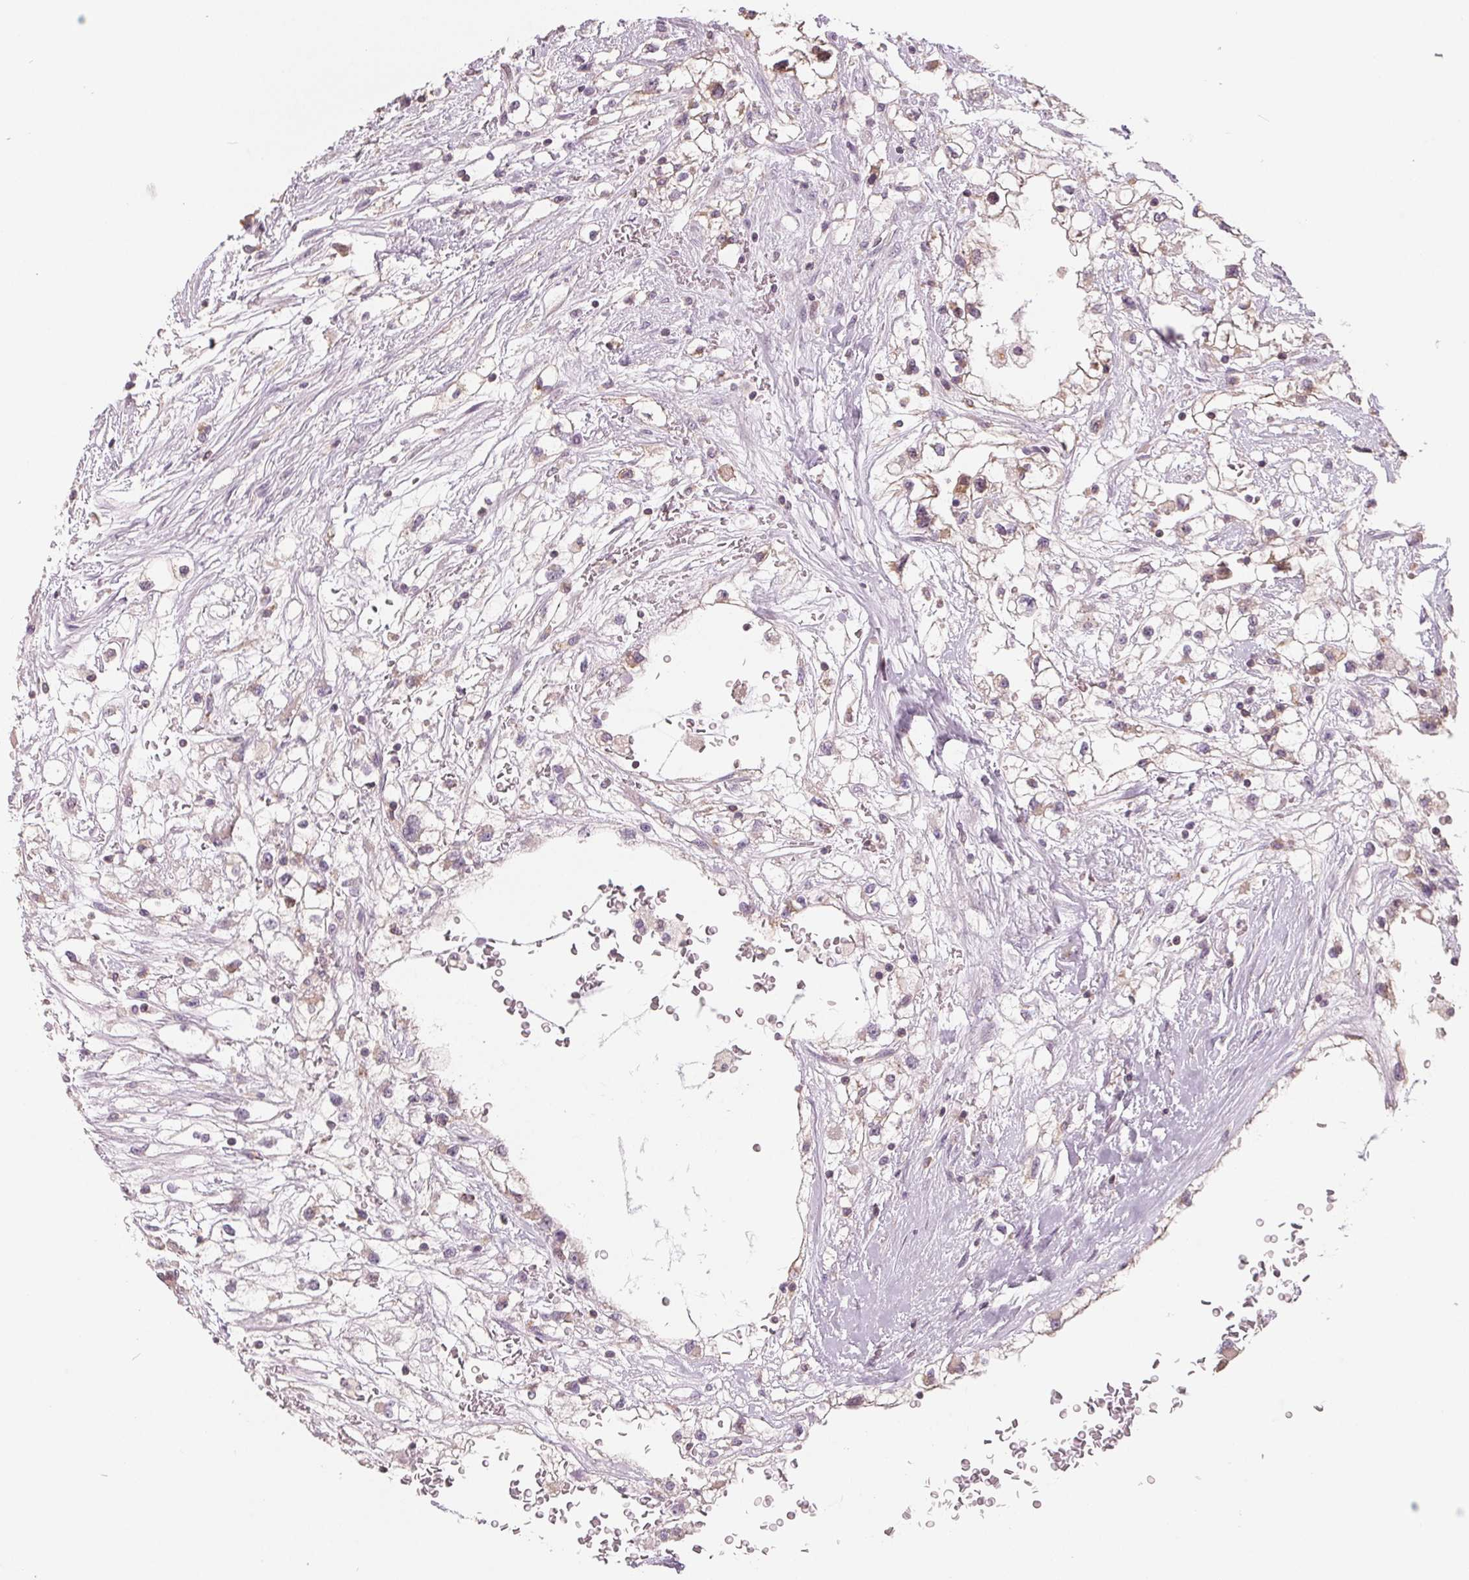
{"staining": {"intensity": "negative", "quantity": "none", "location": "none"}, "tissue": "renal cancer", "cell_type": "Tumor cells", "image_type": "cancer", "snomed": [{"axis": "morphology", "description": "Adenocarcinoma, NOS"}, {"axis": "topography", "description": "Kidney"}], "caption": "Histopathology image shows no significant protein staining in tumor cells of renal adenocarcinoma. Brightfield microscopy of immunohistochemistry stained with DAB (brown) and hematoxylin (blue), captured at high magnification.", "gene": "VTCN1", "patient": {"sex": "male", "age": 59}}